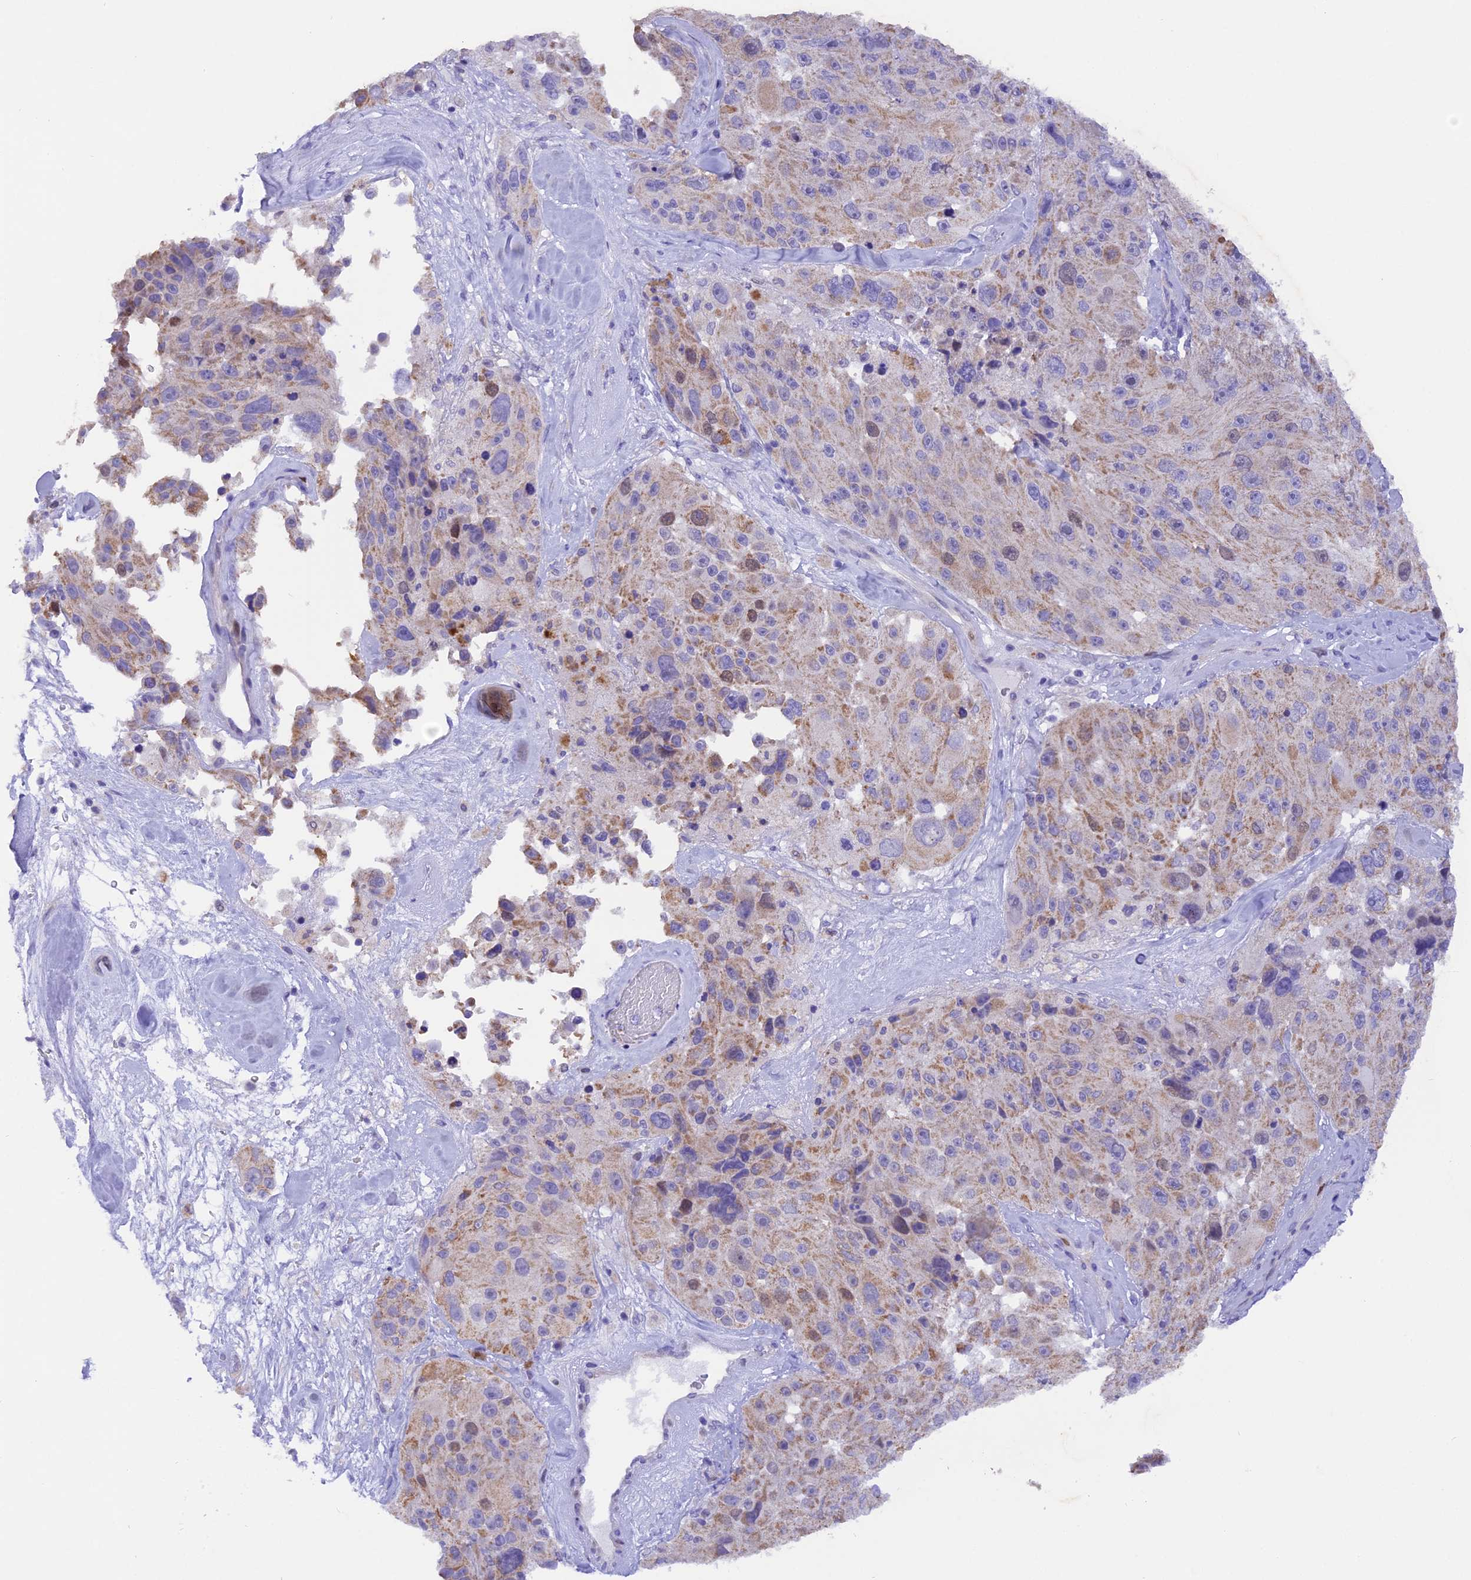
{"staining": {"intensity": "weak", "quantity": "25%-75%", "location": "cytoplasmic/membranous"}, "tissue": "melanoma", "cell_type": "Tumor cells", "image_type": "cancer", "snomed": [{"axis": "morphology", "description": "Malignant melanoma, Metastatic site"}, {"axis": "topography", "description": "Lymph node"}], "caption": "Immunohistochemical staining of human melanoma reveals low levels of weak cytoplasmic/membranous staining in about 25%-75% of tumor cells.", "gene": "PKIA", "patient": {"sex": "male", "age": 62}}